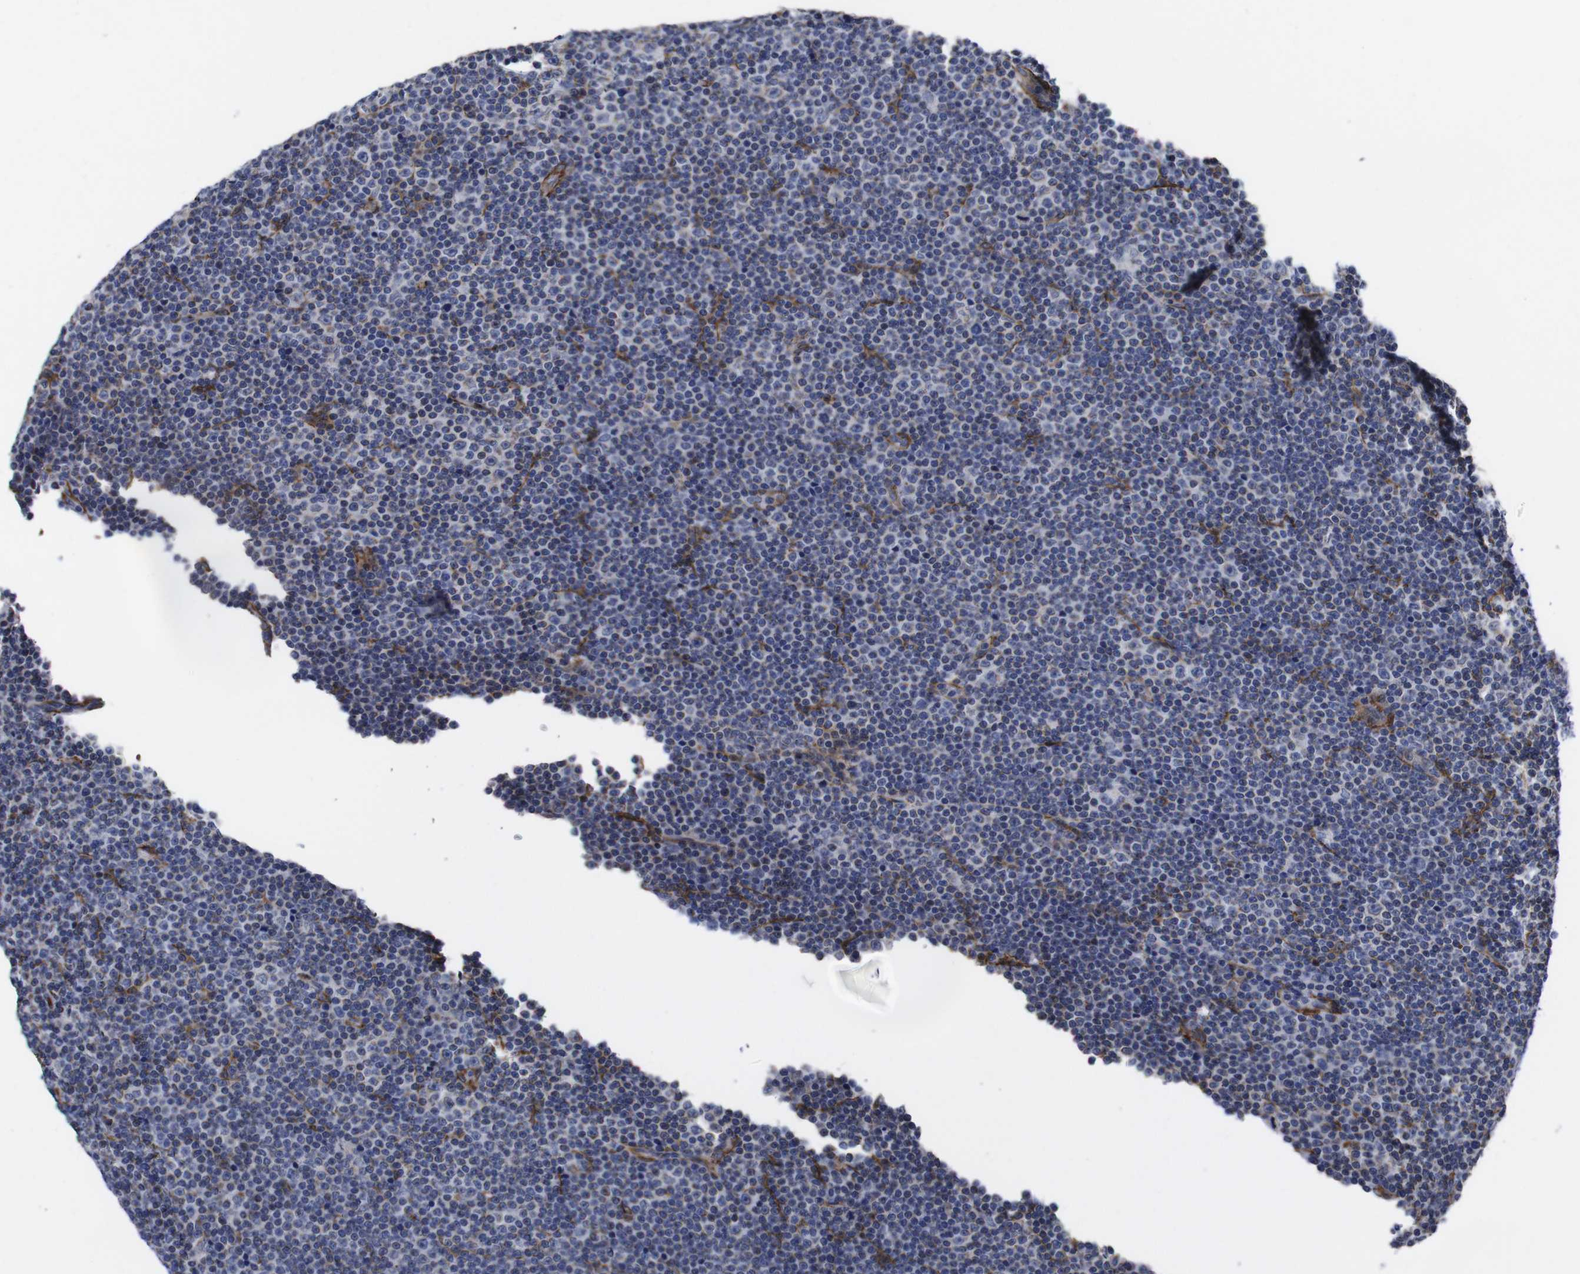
{"staining": {"intensity": "negative", "quantity": "none", "location": "none"}, "tissue": "lymphoma", "cell_type": "Tumor cells", "image_type": "cancer", "snomed": [{"axis": "morphology", "description": "Malignant lymphoma, non-Hodgkin's type, Low grade"}, {"axis": "topography", "description": "Lymph node"}], "caption": "The histopathology image demonstrates no staining of tumor cells in malignant lymphoma, non-Hodgkin's type (low-grade). Nuclei are stained in blue.", "gene": "WNT10A", "patient": {"sex": "female", "age": 67}}